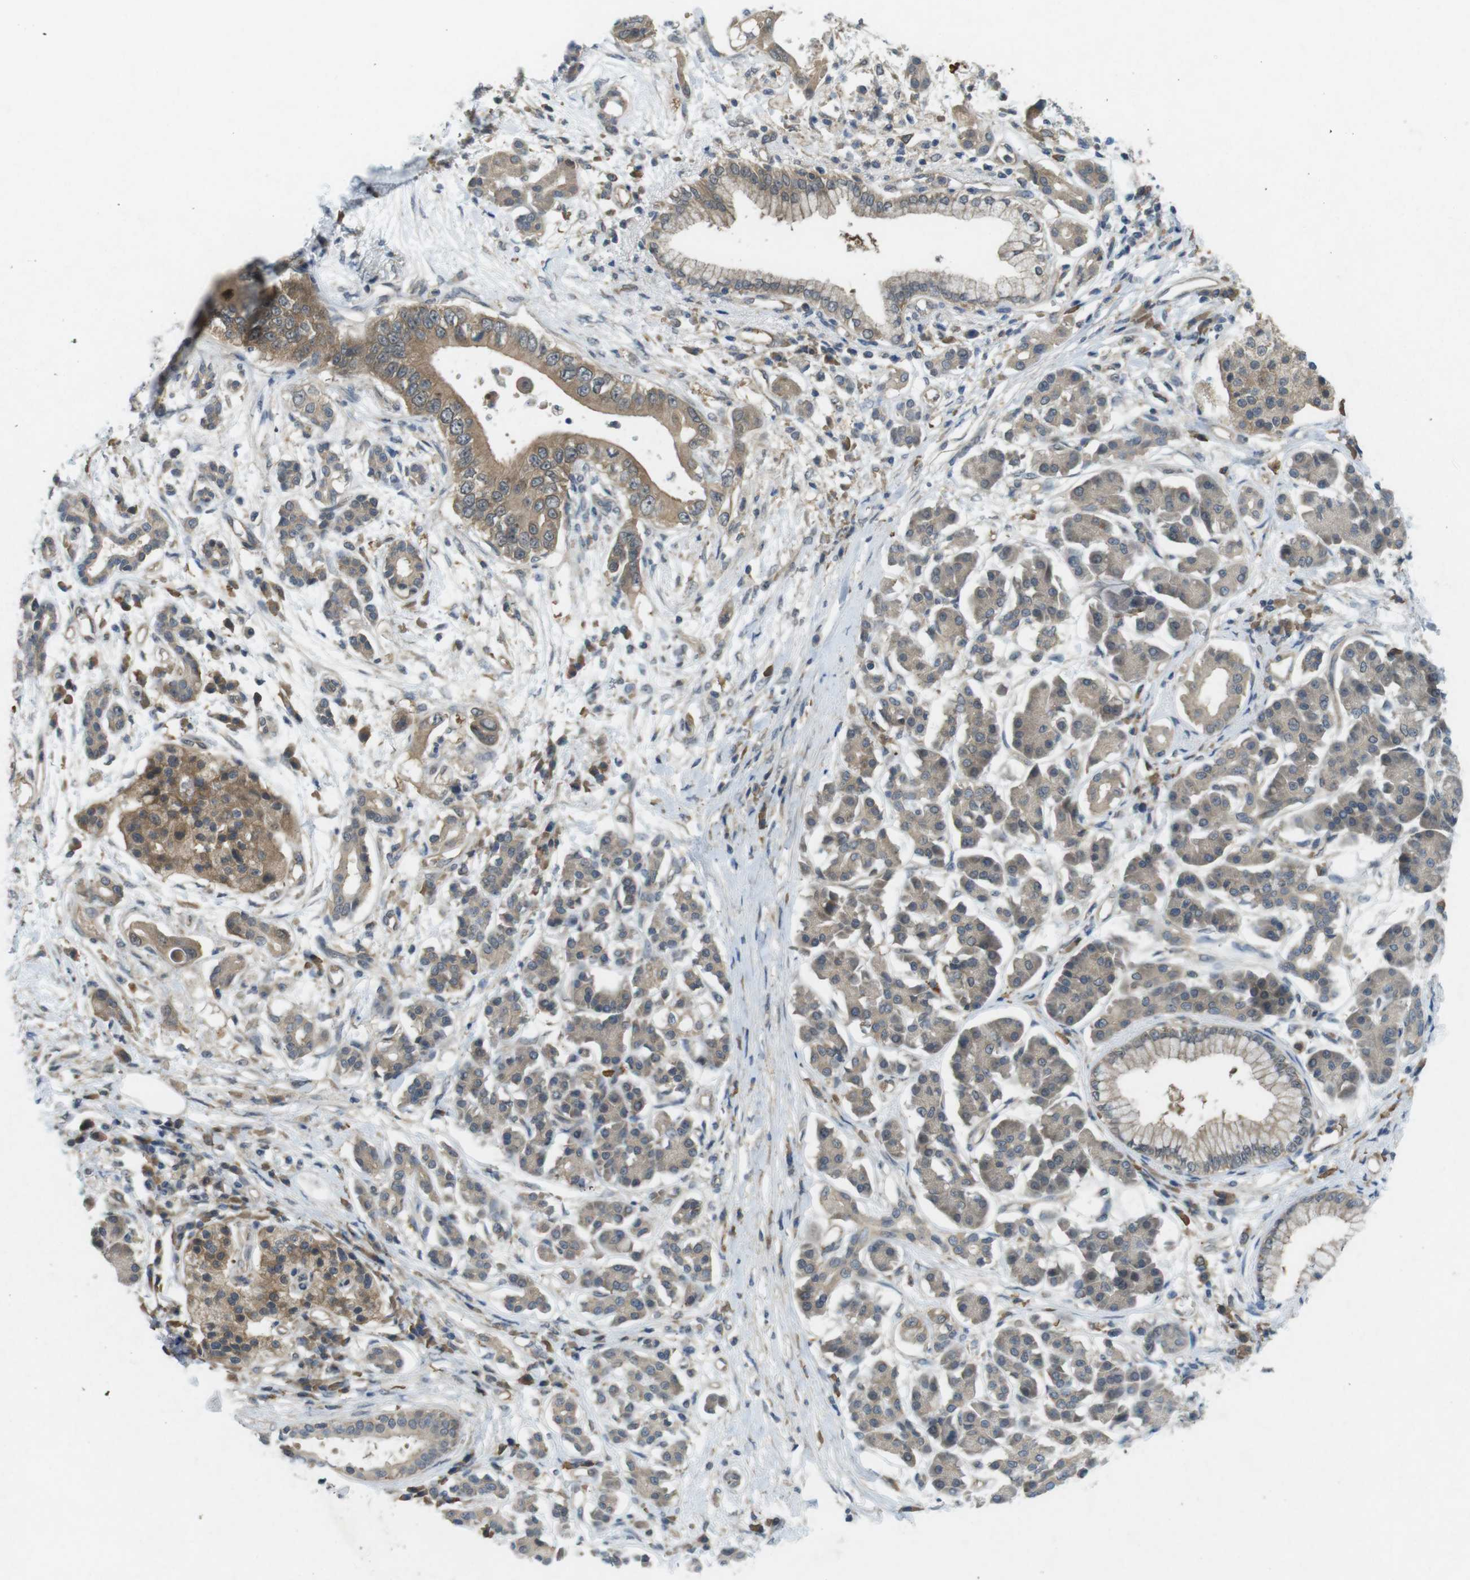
{"staining": {"intensity": "moderate", "quantity": ">75%", "location": "cytoplasmic/membranous"}, "tissue": "pancreatic cancer", "cell_type": "Tumor cells", "image_type": "cancer", "snomed": [{"axis": "morphology", "description": "Adenocarcinoma, NOS"}, {"axis": "topography", "description": "Pancreas"}], "caption": "The histopathology image displays staining of pancreatic adenocarcinoma, revealing moderate cytoplasmic/membranous protein staining (brown color) within tumor cells. (Stains: DAB in brown, nuclei in blue, Microscopy: brightfield microscopy at high magnification).", "gene": "SUGT1", "patient": {"sex": "male", "age": 77}}